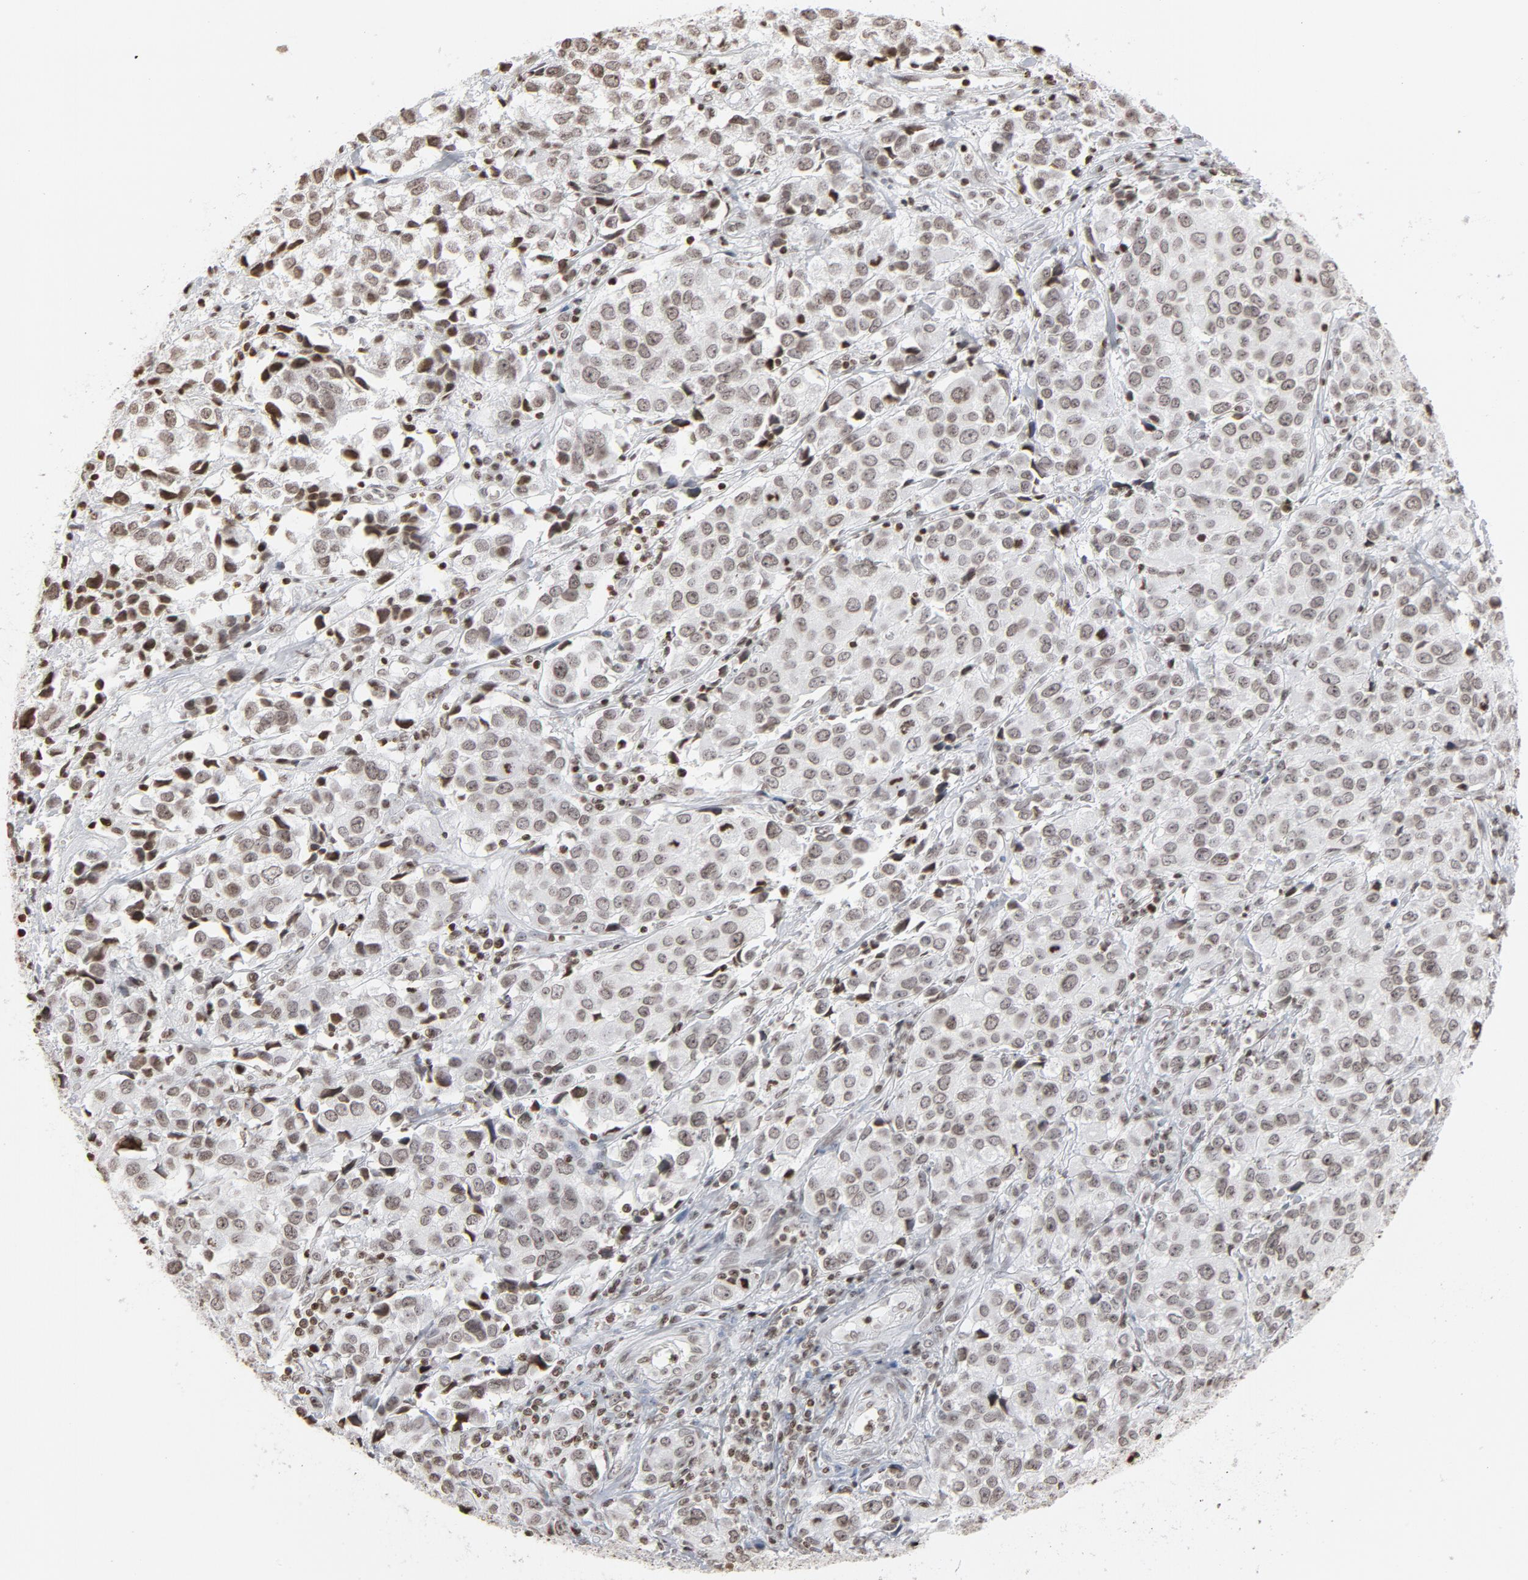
{"staining": {"intensity": "moderate", "quantity": ">75%", "location": "nuclear"}, "tissue": "urothelial cancer", "cell_type": "Tumor cells", "image_type": "cancer", "snomed": [{"axis": "morphology", "description": "Urothelial carcinoma, High grade"}, {"axis": "topography", "description": "Urinary bladder"}], "caption": "A photomicrograph showing moderate nuclear positivity in about >75% of tumor cells in urothelial cancer, as visualized by brown immunohistochemical staining.", "gene": "H2AC12", "patient": {"sex": "female", "age": 75}}